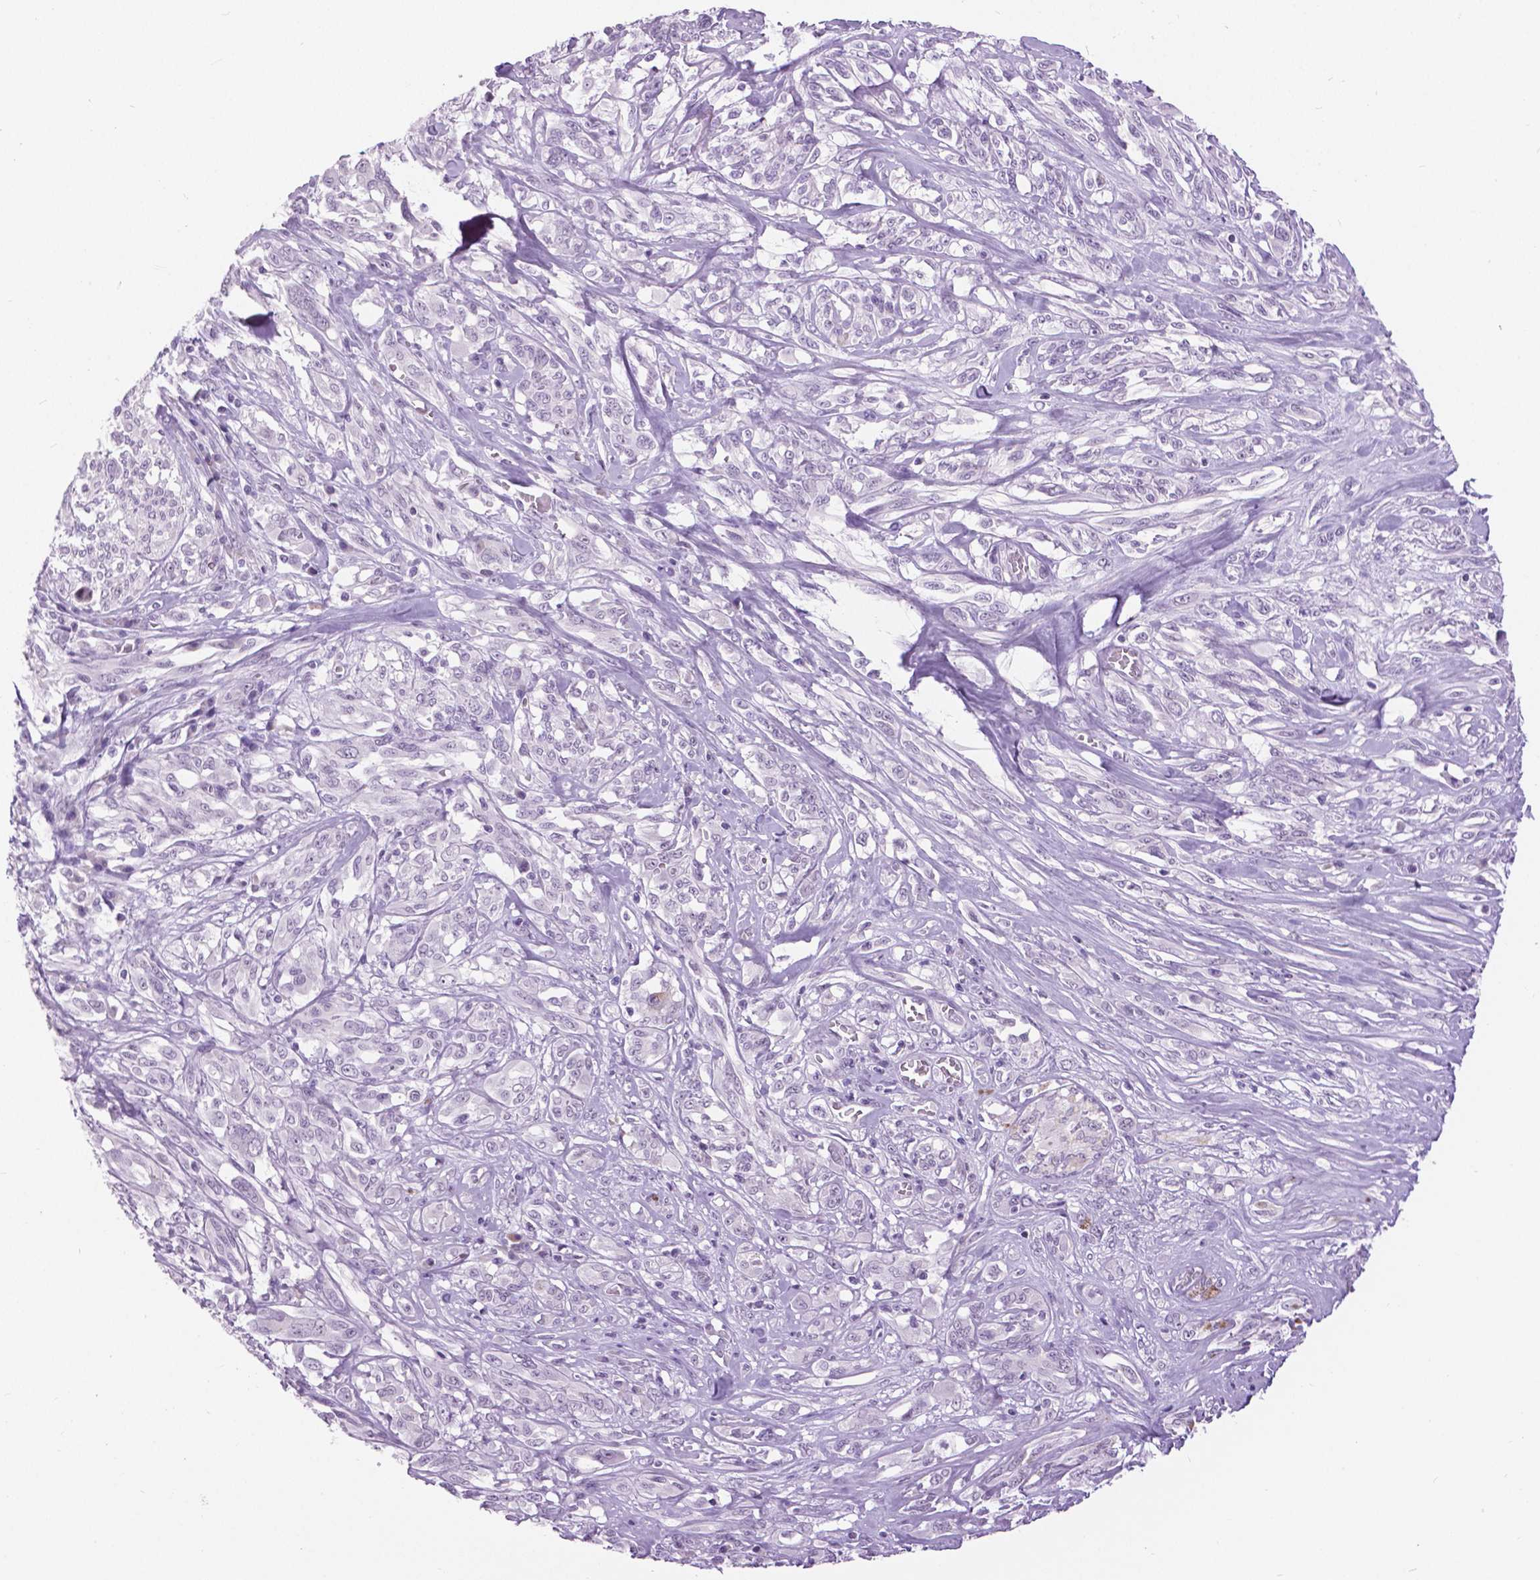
{"staining": {"intensity": "negative", "quantity": "none", "location": "none"}, "tissue": "melanoma", "cell_type": "Tumor cells", "image_type": "cancer", "snomed": [{"axis": "morphology", "description": "Malignant melanoma, NOS"}, {"axis": "topography", "description": "Skin"}], "caption": "Immunohistochemical staining of human melanoma shows no significant staining in tumor cells.", "gene": "MYOM1", "patient": {"sex": "female", "age": 91}}